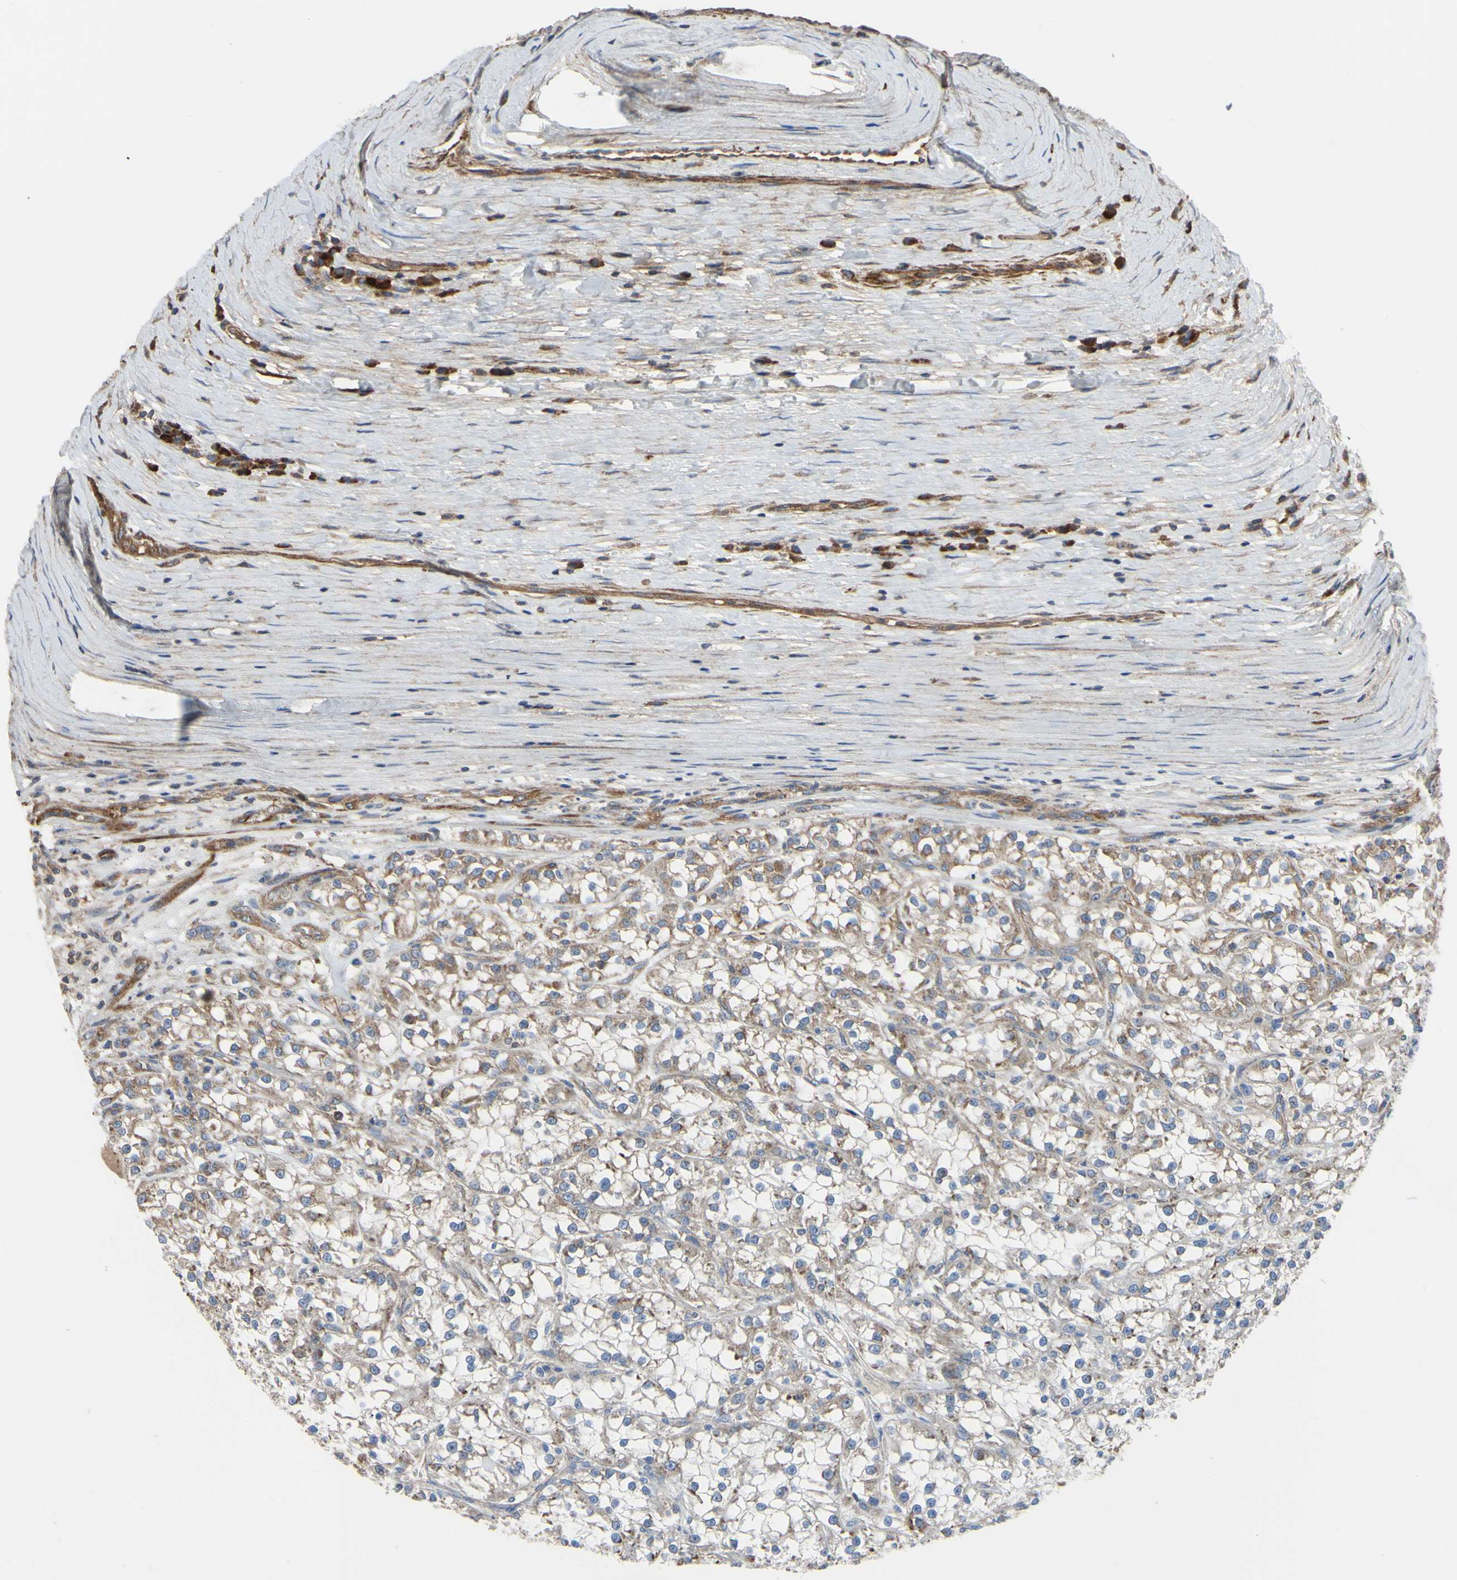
{"staining": {"intensity": "moderate", "quantity": ">75%", "location": "cytoplasmic/membranous"}, "tissue": "renal cancer", "cell_type": "Tumor cells", "image_type": "cancer", "snomed": [{"axis": "morphology", "description": "Adenocarcinoma, NOS"}, {"axis": "topography", "description": "Kidney"}], "caption": "DAB (3,3'-diaminobenzidine) immunohistochemical staining of adenocarcinoma (renal) demonstrates moderate cytoplasmic/membranous protein expression in approximately >75% of tumor cells.", "gene": "BECN1", "patient": {"sex": "female", "age": 52}}